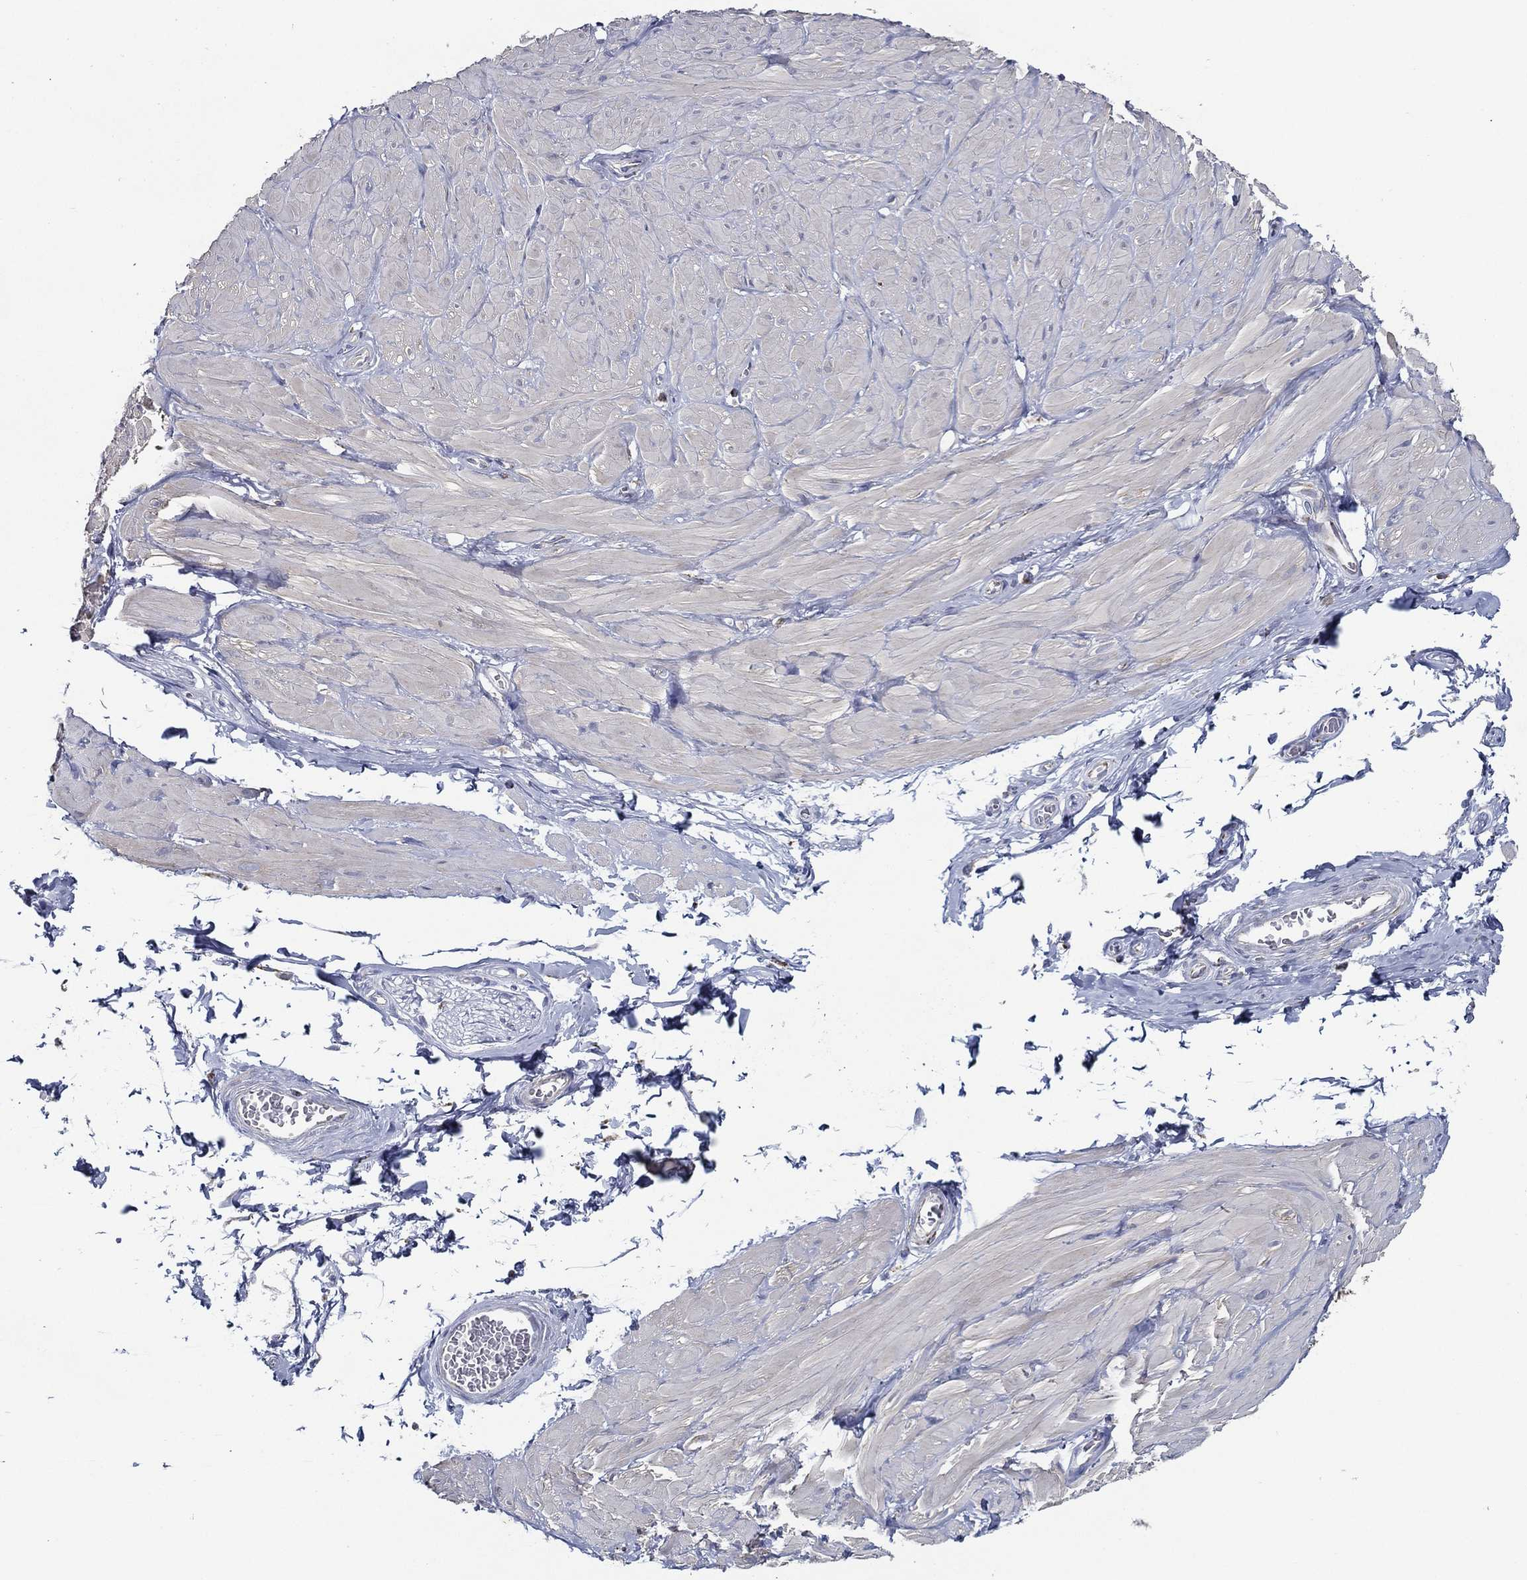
{"staining": {"intensity": "negative", "quantity": "none", "location": "none"}, "tissue": "adipose tissue", "cell_type": "Adipocytes", "image_type": "normal", "snomed": [{"axis": "morphology", "description": "Normal tissue, NOS"}, {"axis": "topography", "description": "Smooth muscle"}, {"axis": "topography", "description": "Peripheral nerve tissue"}], "caption": "This is a image of immunohistochemistry staining of benign adipose tissue, which shows no staining in adipocytes. (DAB (3,3'-diaminobenzidine) immunohistochemistry (IHC), high magnification).", "gene": "SFXN1", "patient": {"sex": "male", "age": 22}}